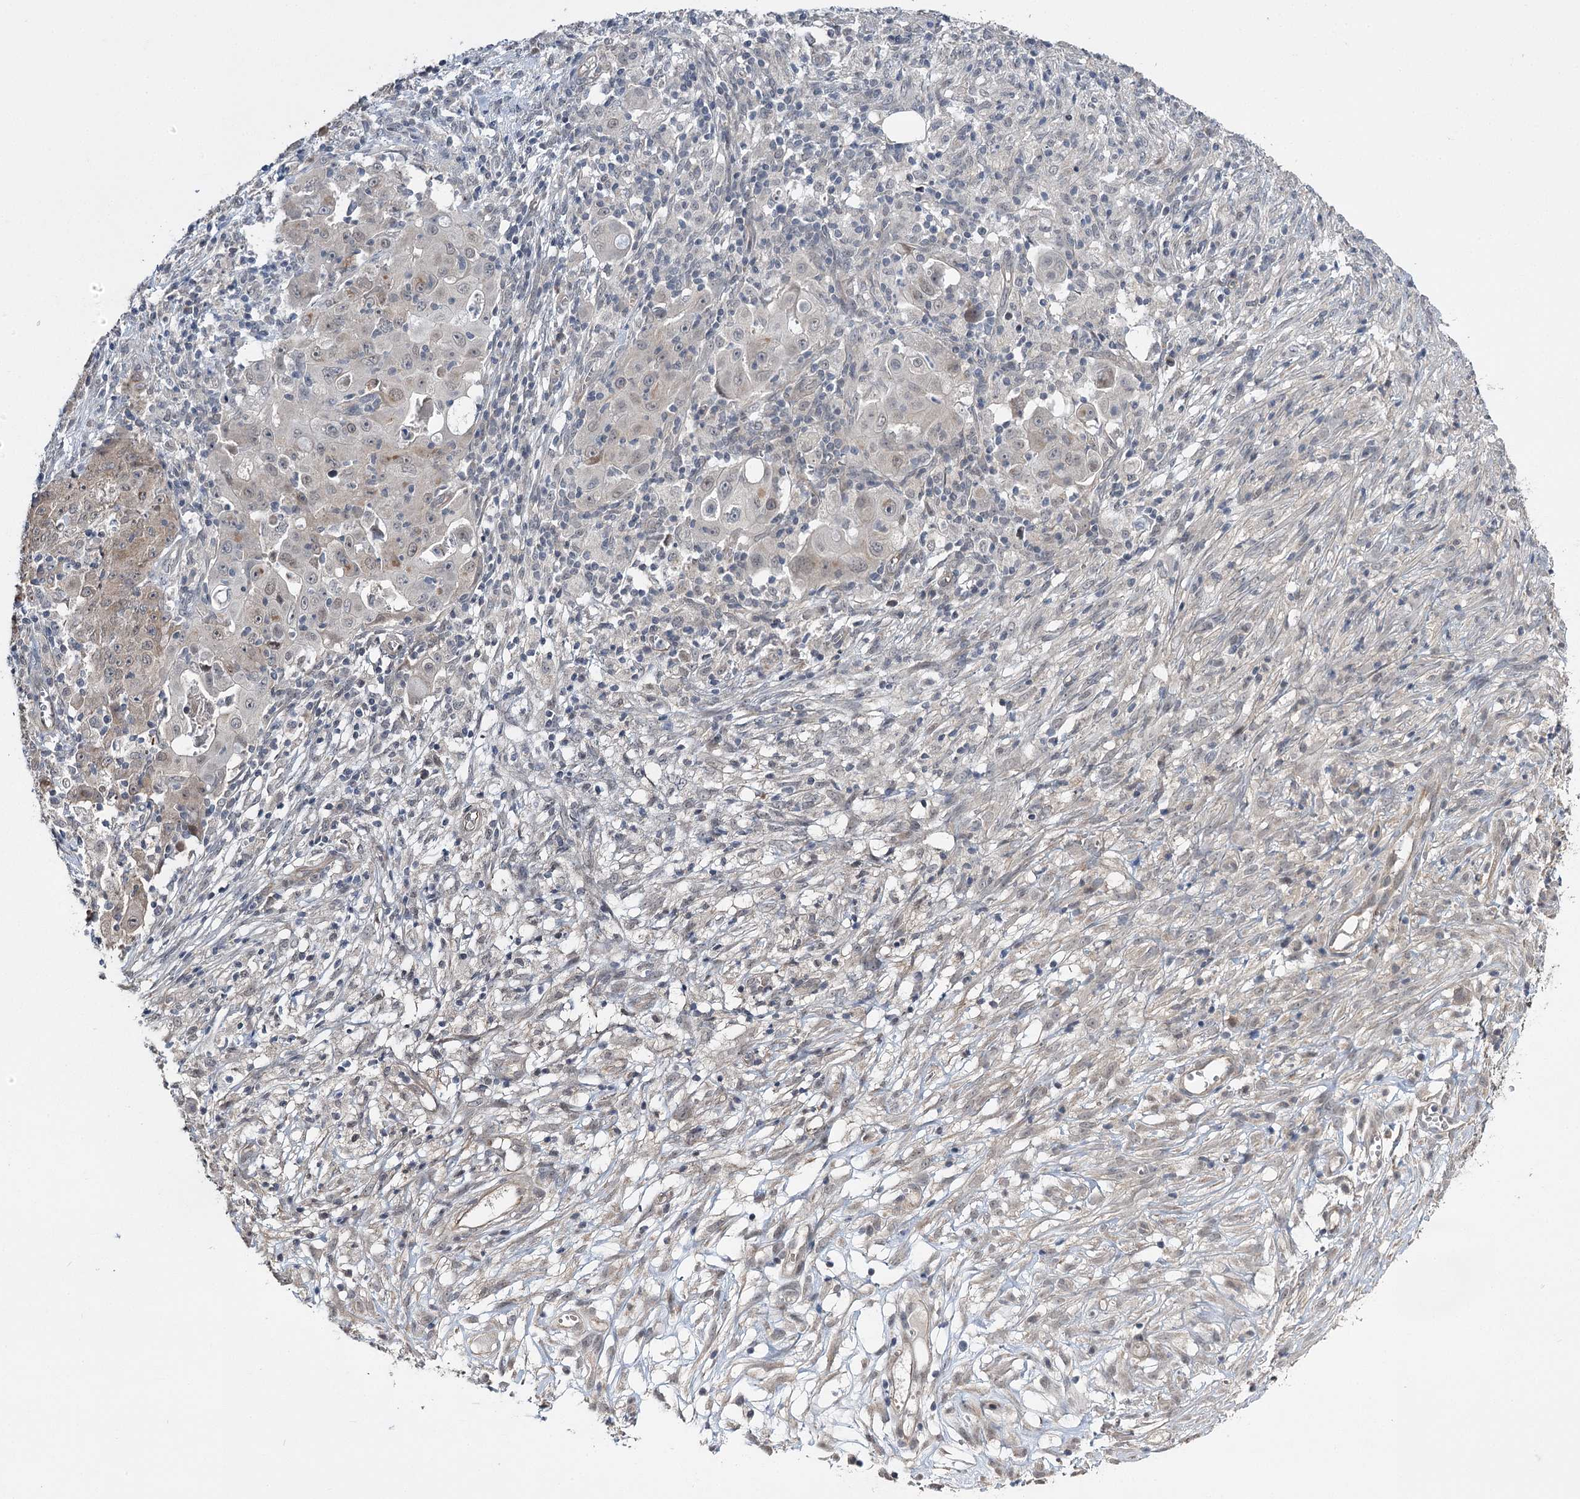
{"staining": {"intensity": "weak", "quantity": "<25%", "location": "cytoplasmic/membranous"}, "tissue": "ovarian cancer", "cell_type": "Tumor cells", "image_type": "cancer", "snomed": [{"axis": "morphology", "description": "Carcinoma, endometroid"}, {"axis": "topography", "description": "Ovary"}], "caption": "The immunohistochemistry histopathology image has no significant staining in tumor cells of endometroid carcinoma (ovarian) tissue.", "gene": "PHYHIPL", "patient": {"sex": "female", "age": 42}}